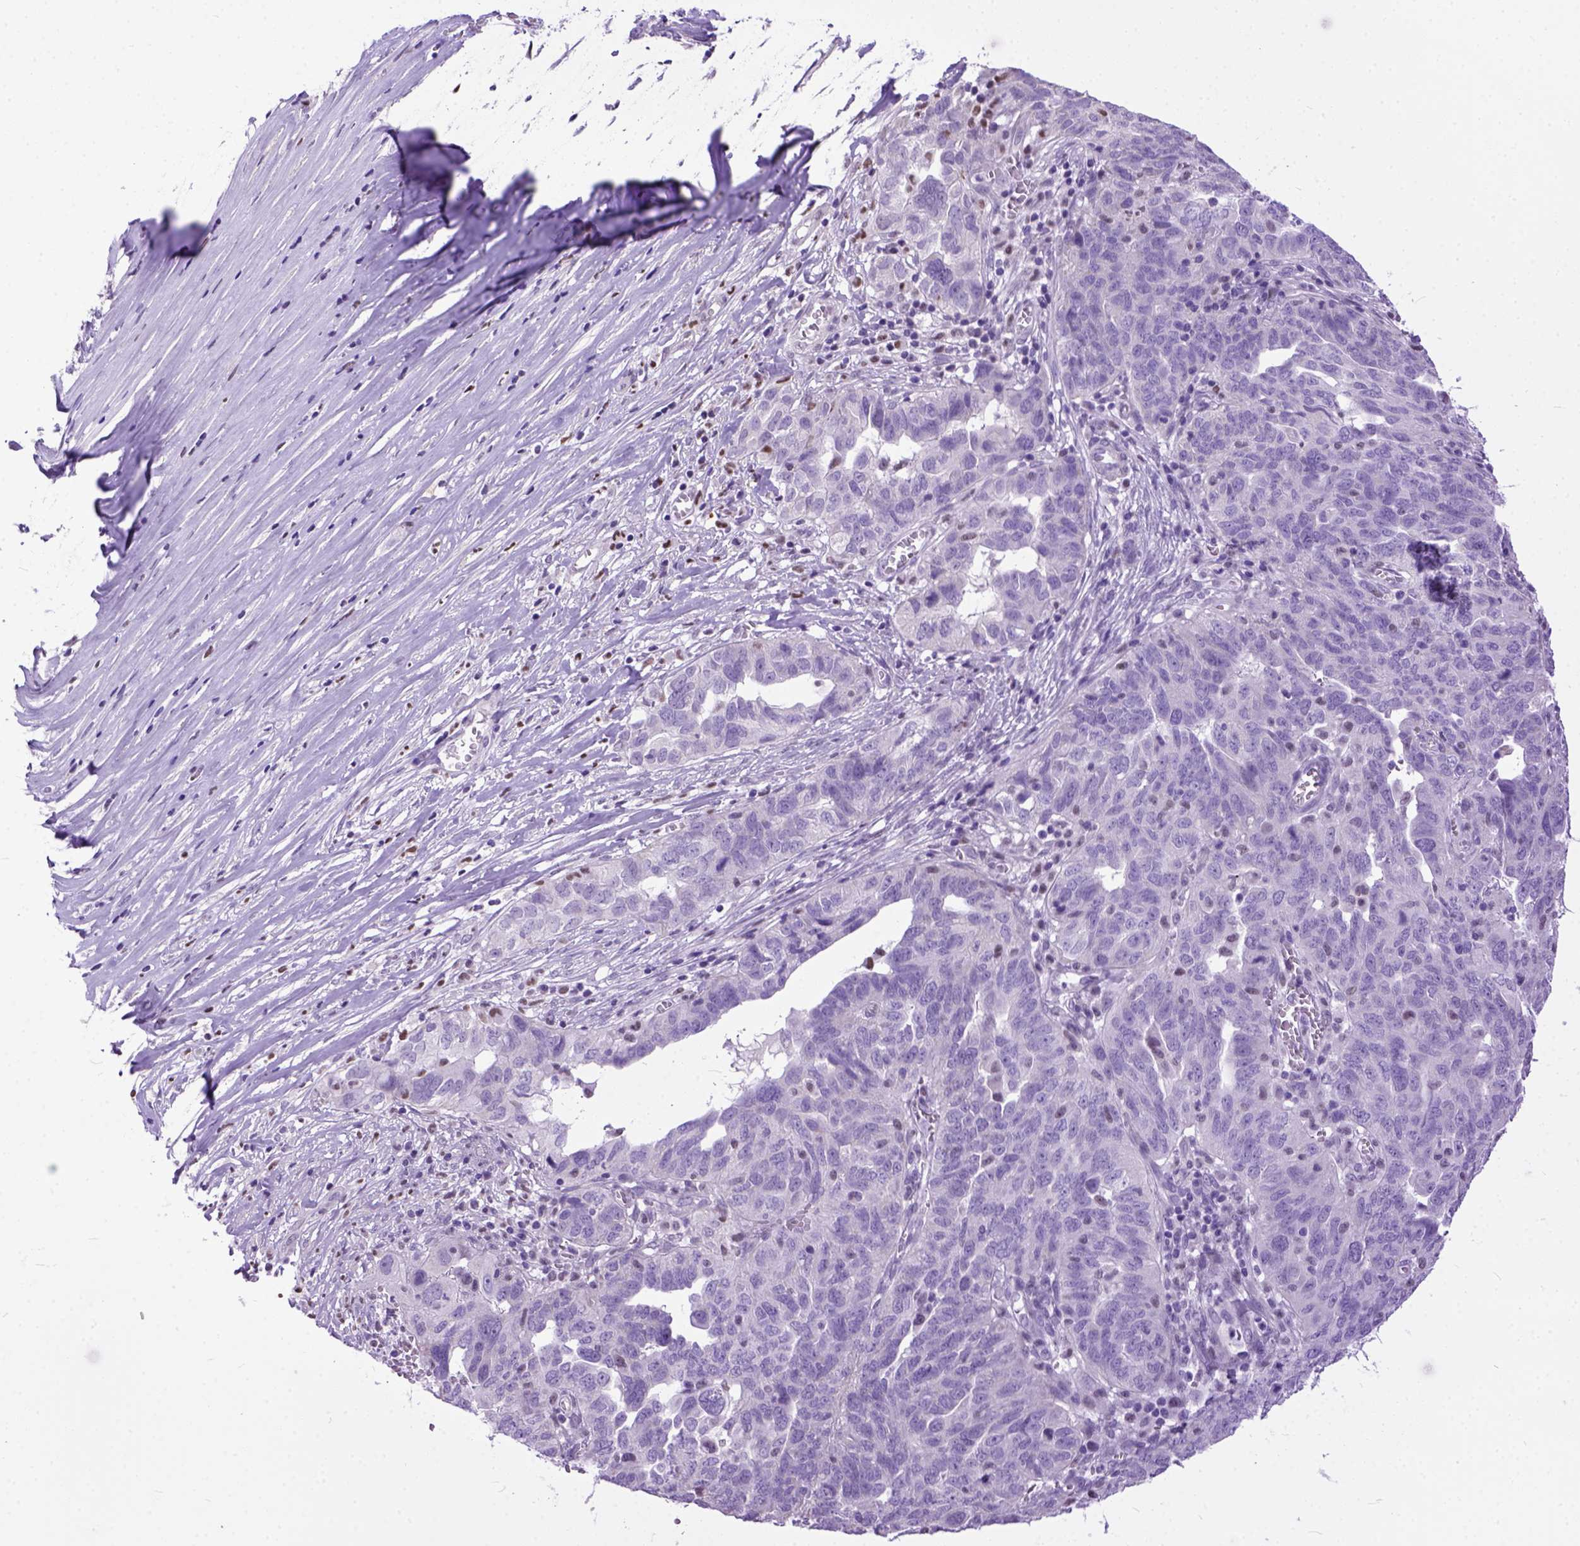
{"staining": {"intensity": "negative", "quantity": "none", "location": "none"}, "tissue": "ovarian cancer", "cell_type": "Tumor cells", "image_type": "cancer", "snomed": [{"axis": "morphology", "description": "Carcinoma, endometroid"}, {"axis": "topography", "description": "Soft tissue"}, {"axis": "topography", "description": "Ovary"}], "caption": "A high-resolution histopathology image shows IHC staining of endometroid carcinoma (ovarian), which demonstrates no significant expression in tumor cells.", "gene": "CRB1", "patient": {"sex": "female", "age": 52}}